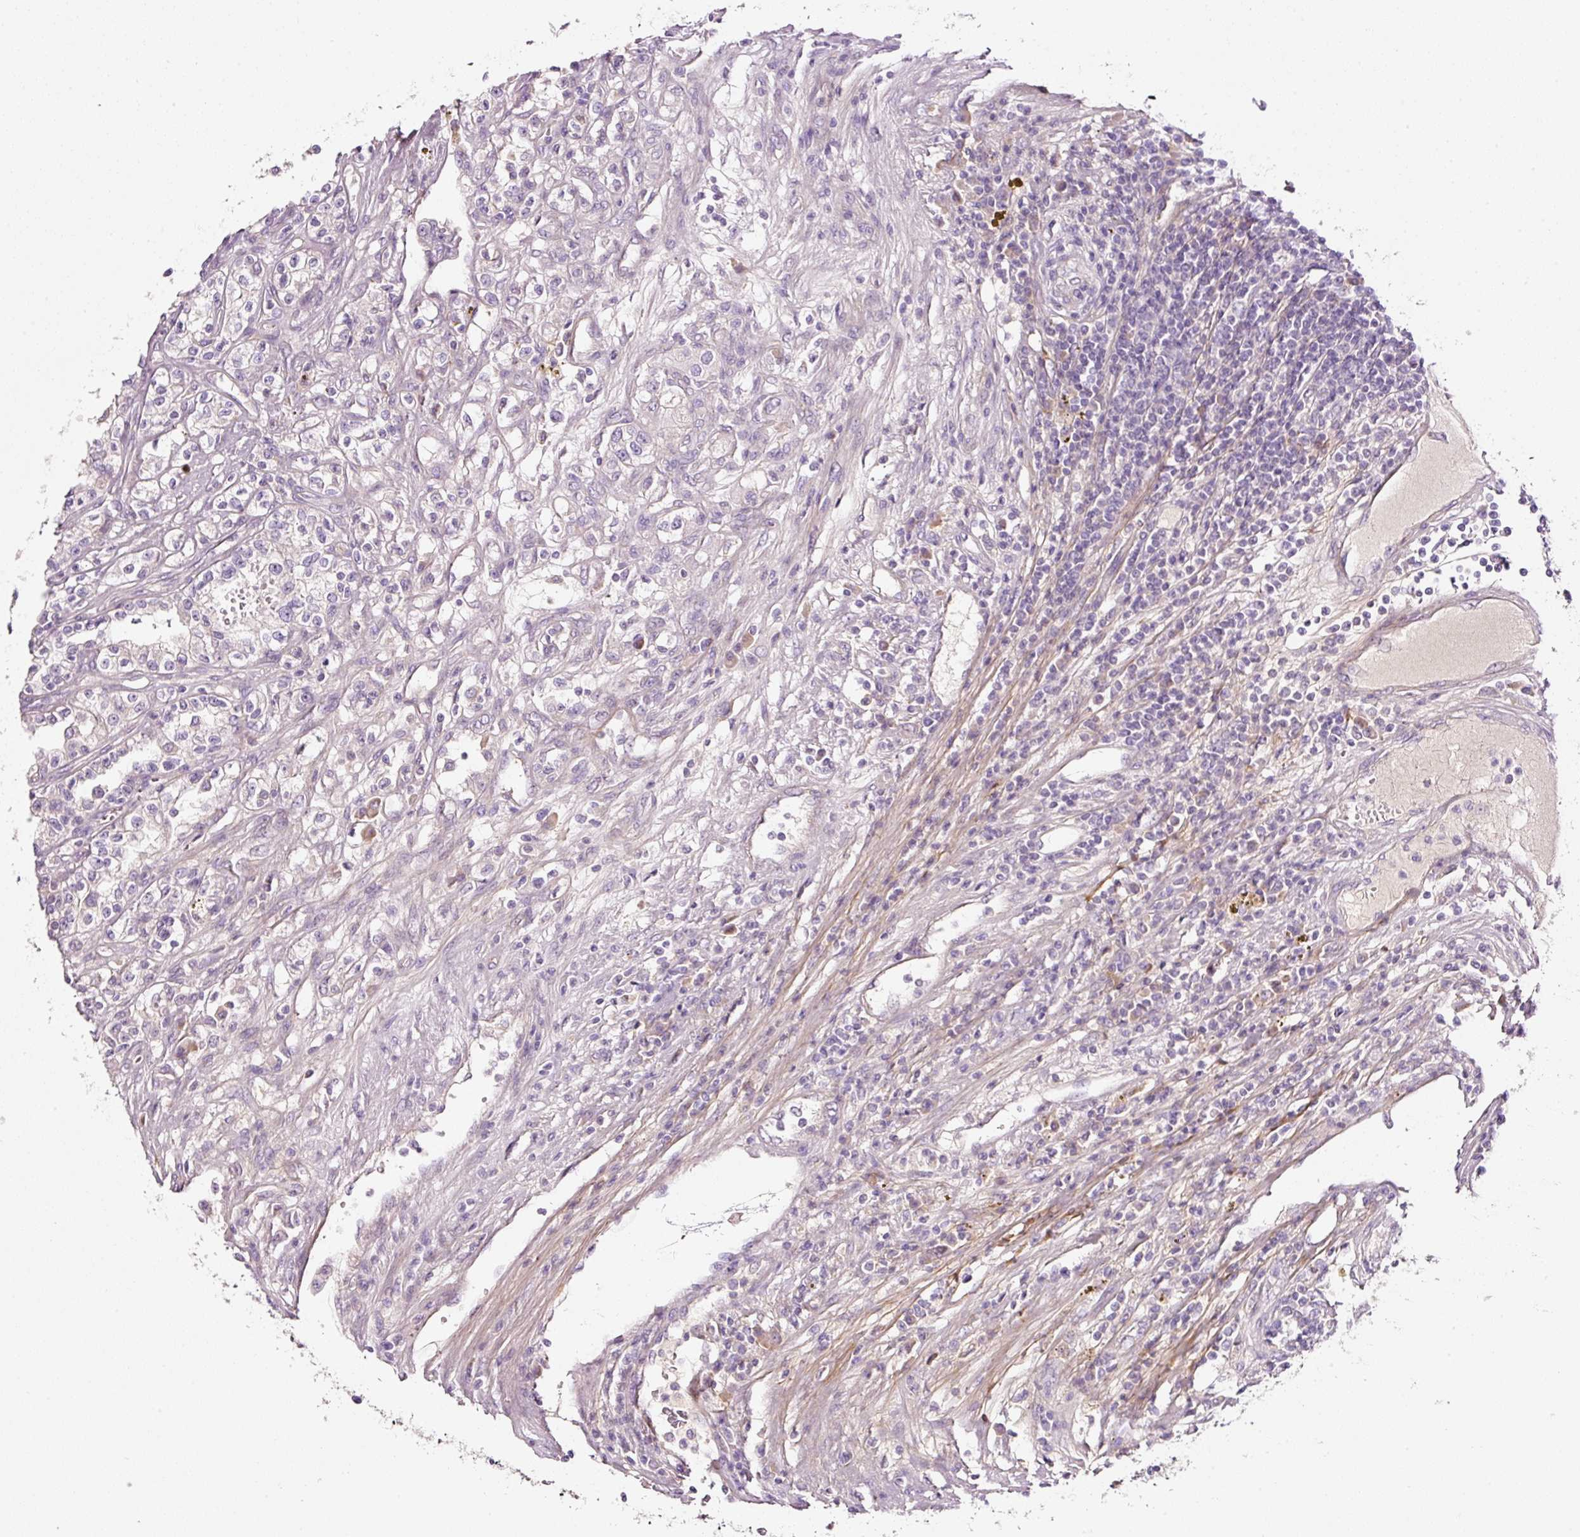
{"staining": {"intensity": "negative", "quantity": "none", "location": "none"}, "tissue": "renal cancer", "cell_type": "Tumor cells", "image_type": "cancer", "snomed": [{"axis": "morphology", "description": "Adenocarcinoma, NOS"}, {"axis": "topography", "description": "Kidney"}], "caption": "Tumor cells are negative for protein expression in human renal adenocarcinoma. (Stains: DAB immunohistochemistry (IHC) with hematoxylin counter stain, Microscopy: brightfield microscopy at high magnification).", "gene": "SOS2", "patient": {"sex": "female", "age": 52}}